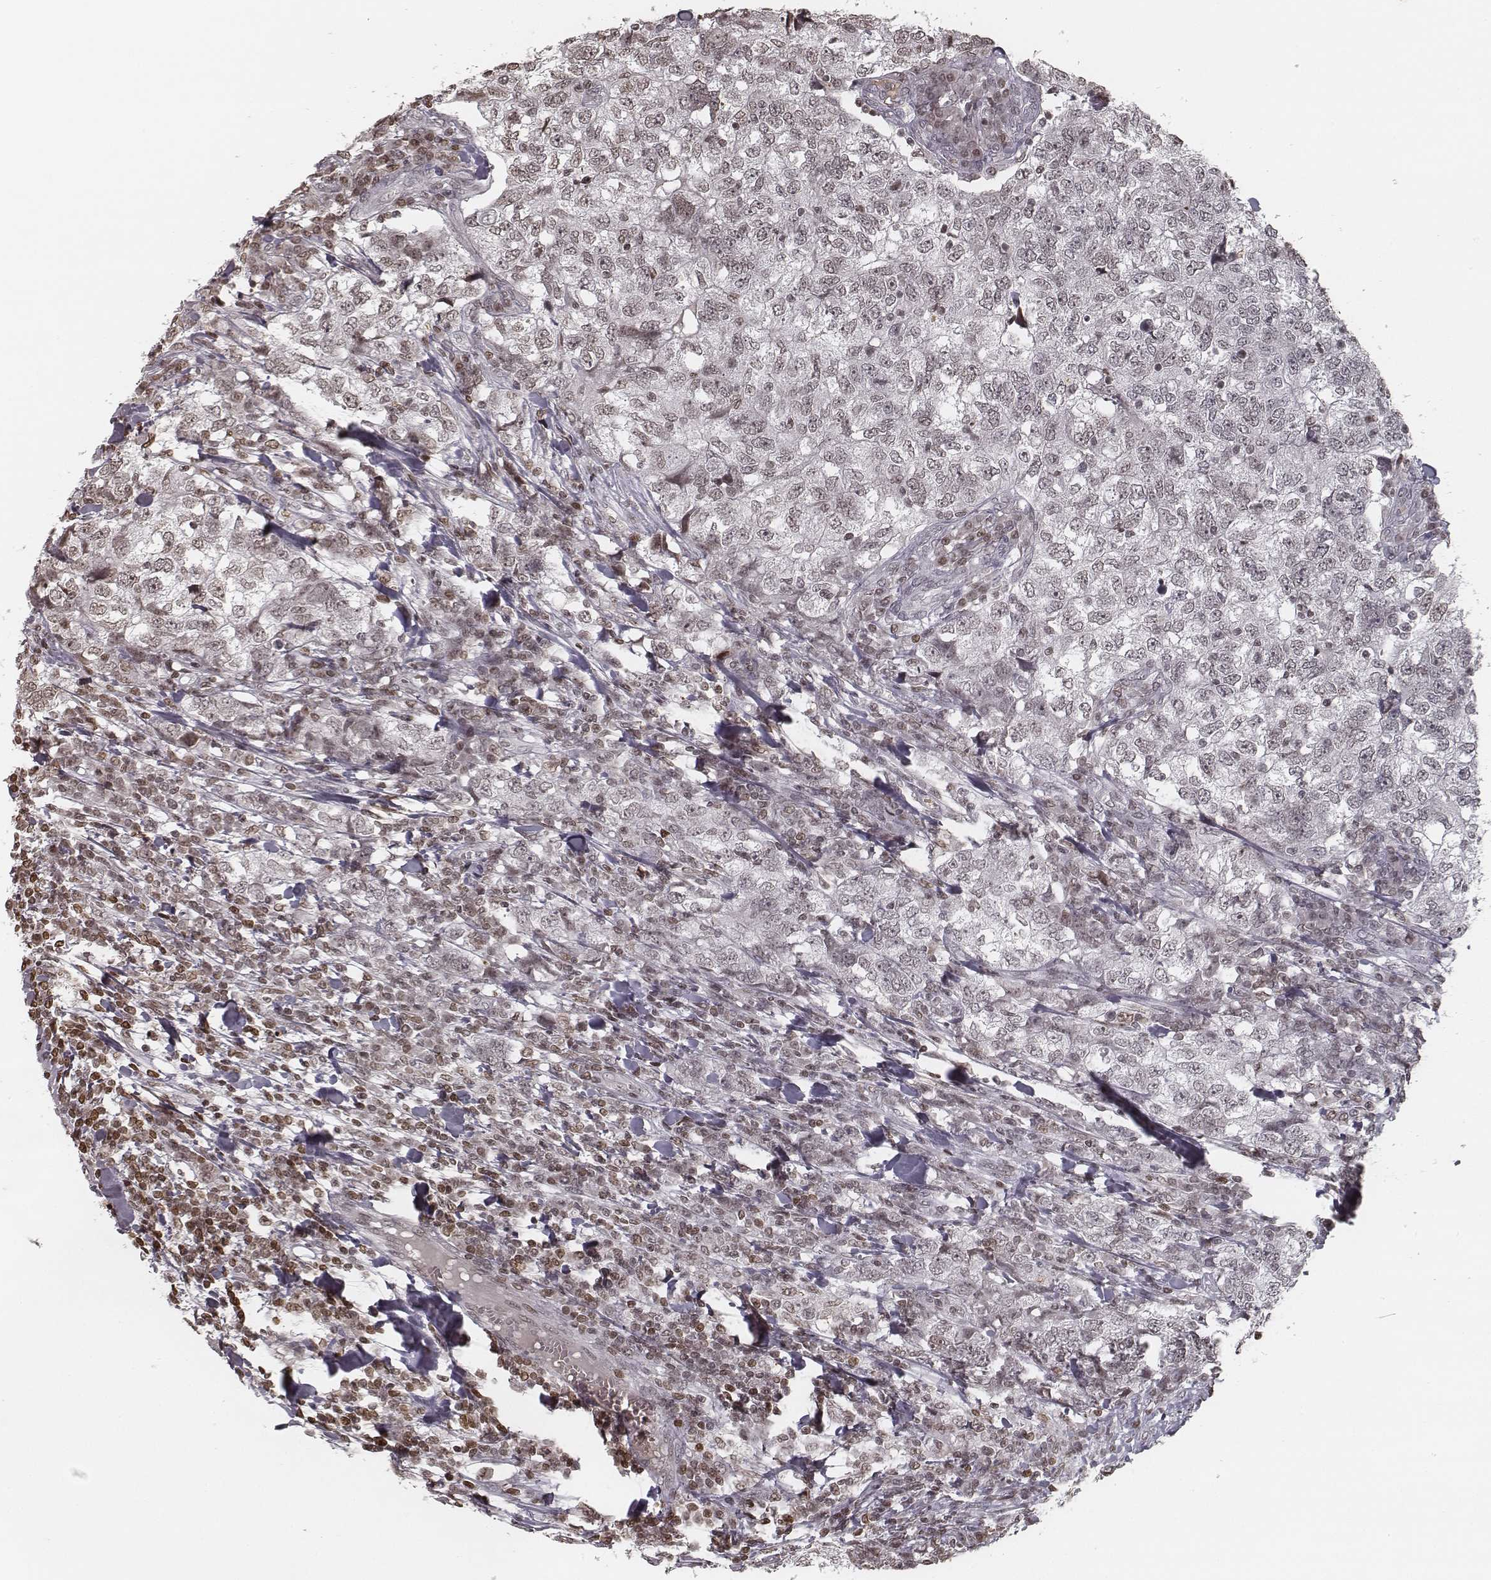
{"staining": {"intensity": "weak", "quantity": "25%-75%", "location": "nuclear"}, "tissue": "breast cancer", "cell_type": "Tumor cells", "image_type": "cancer", "snomed": [{"axis": "morphology", "description": "Duct carcinoma"}, {"axis": "topography", "description": "Breast"}], "caption": "Immunohistochemical staining of breast cancer exhibits weak nuclear protein staining in approximately 25%-75% of tumor cells. (DAB = brown stain, brightfield microscopy at high magnification).", "gene": "HMGA2", "patient": {"sex": "female", "age": 30}}